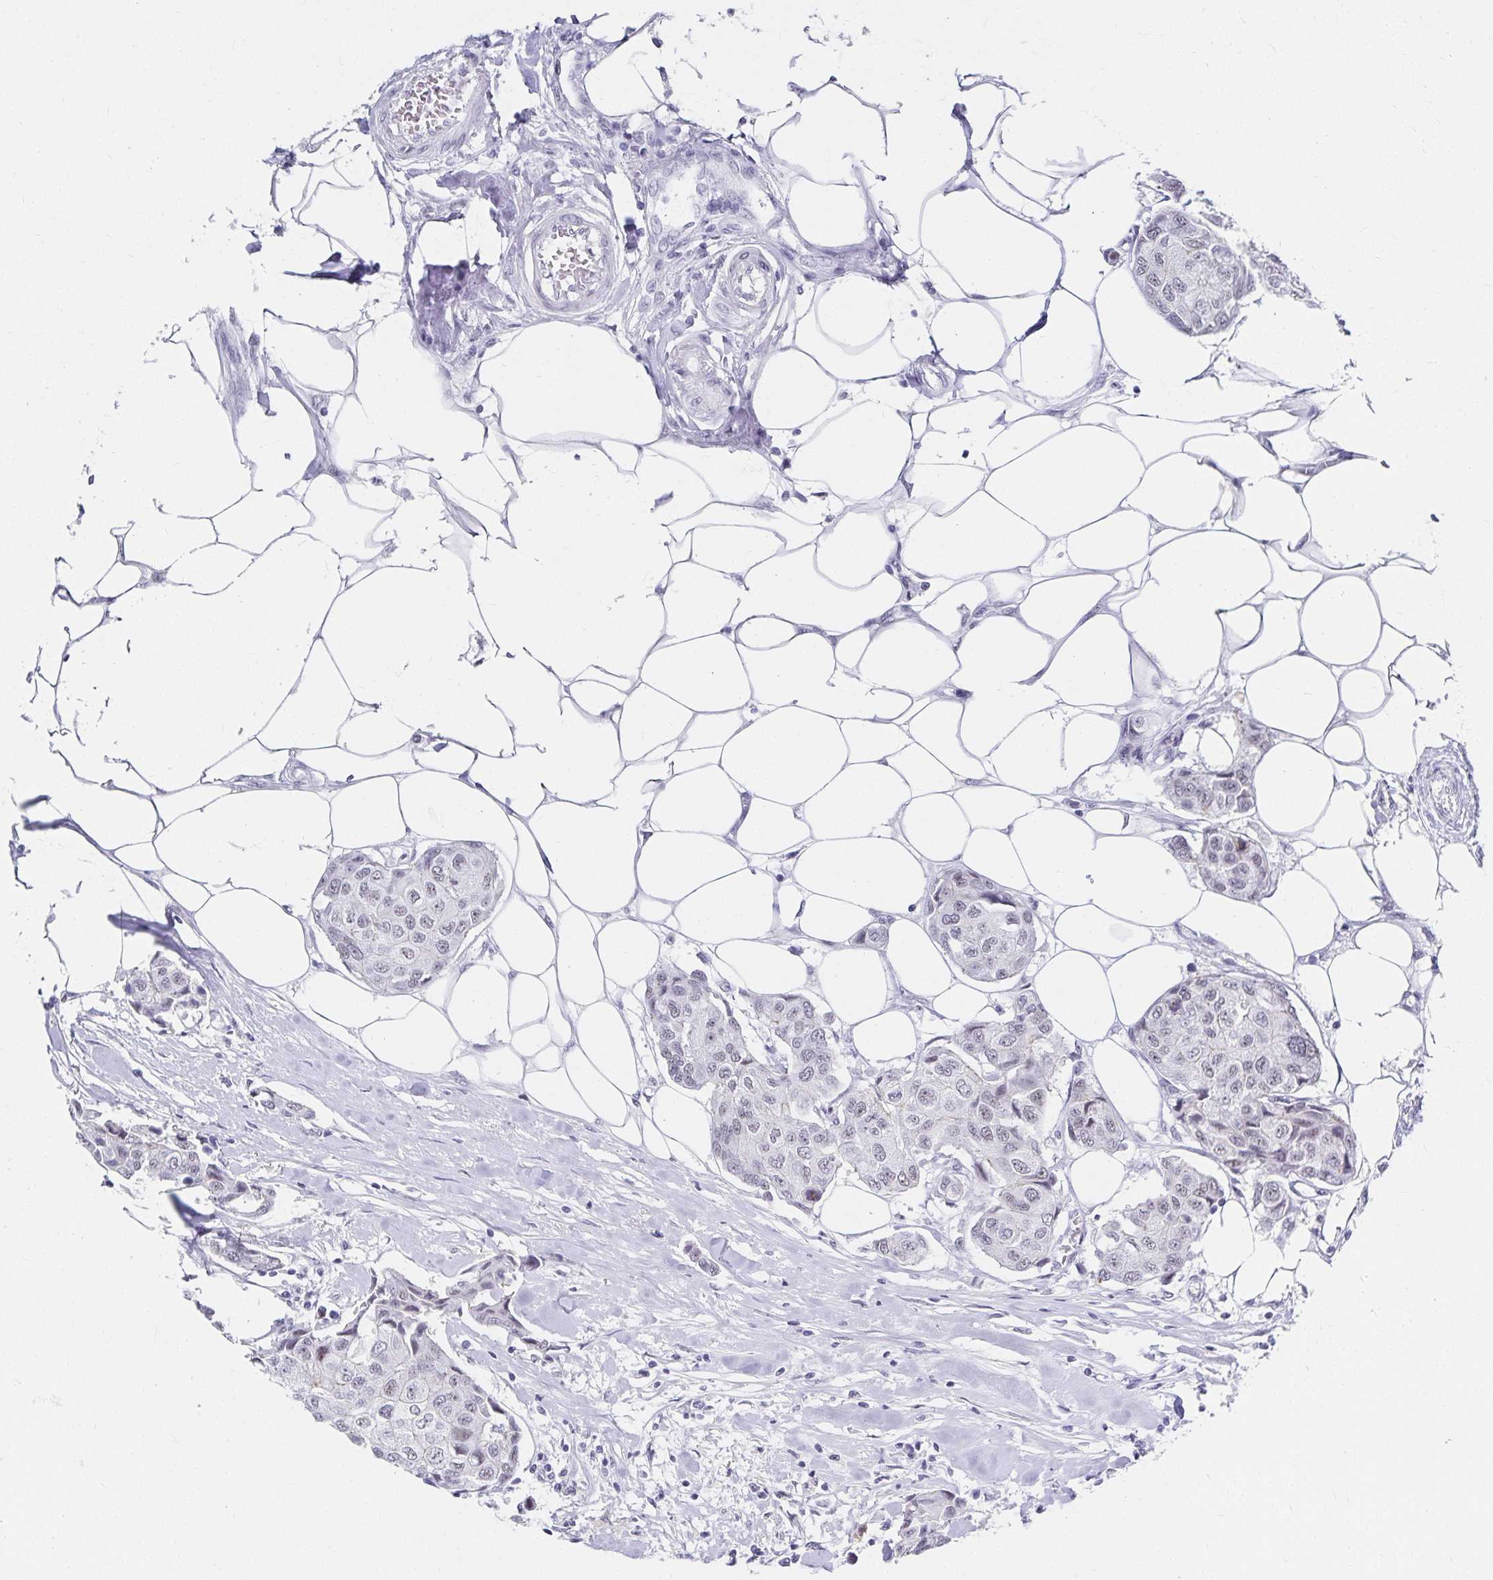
{"staining": {"intensity": "negative", "quantity": "none", "location": "none"}, "tissue": "breast cancer", "cell_type": "Tumor cells", "image_type": "cancer", "snomed": [{"axis": "morphology", "description": "Duct carcinoma"}, {"axis": "topography", "description": "Breast"}, {"axis": "topography", "description": "Lymph node"}], "caption": "This is a histopathology image of IHC staining of breast cancer, which shows no positivity in tumor cells.", "gene": "C20orf85", "patient": {"sex": "female", "age": 80}}